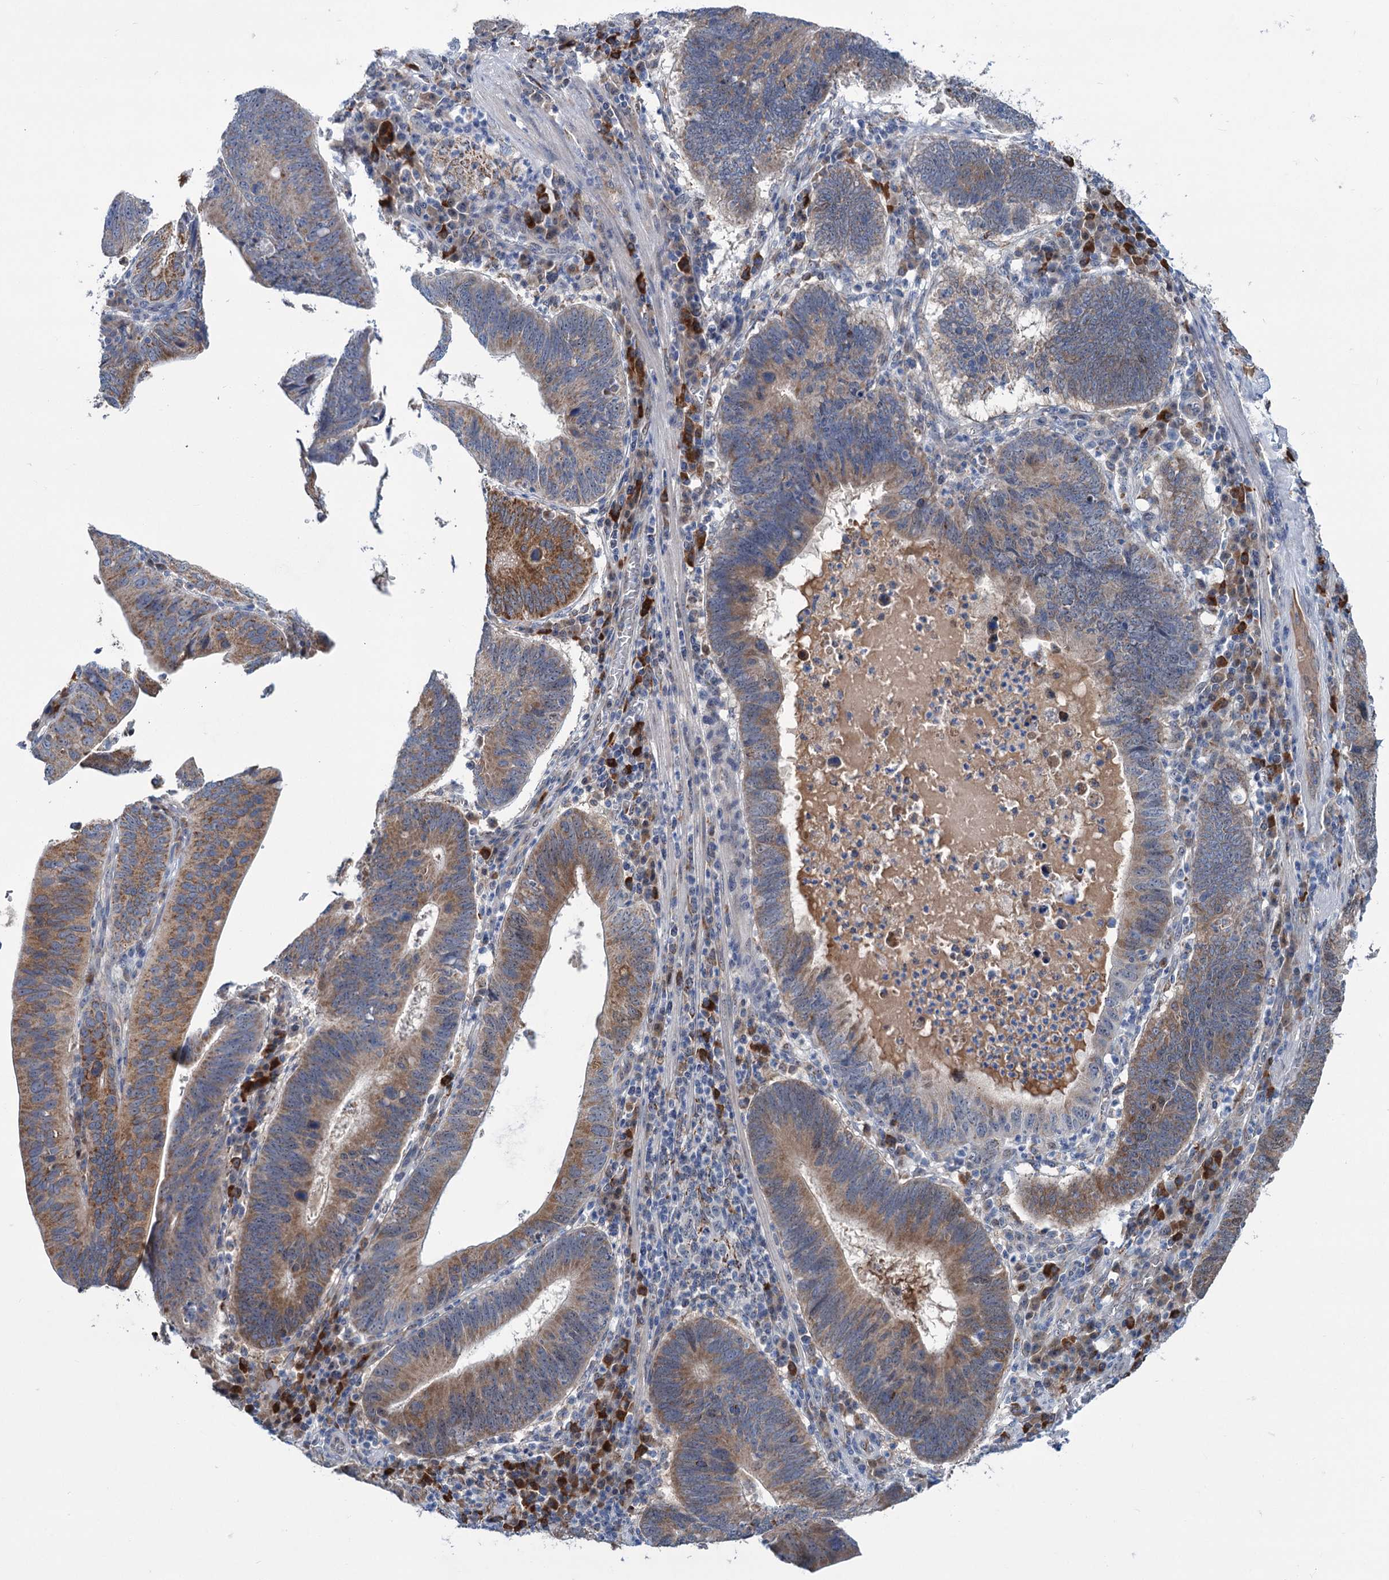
{"staining": {"intensity": "moderate", "quantity": "25%-75%", "location": "cytoplasmic/membranous"}, "tissue": "stomach cancer", "cell_type": "Tumor cells", "image_type": "cancer", "snomed": [{"axis": "morphology", "description": "Adenocarcinoma, NOS"}, {"axis": "topography", "description": "Stomach"}], "caption": "Protein expression analysis of human adenocarcinoma (stomach) reveals moderate cytoplasmic/membranous staining in about 25%-75% of tumor cells.", "gene": "LPIN1", "patient": {"sex": "male", "age": 59}}